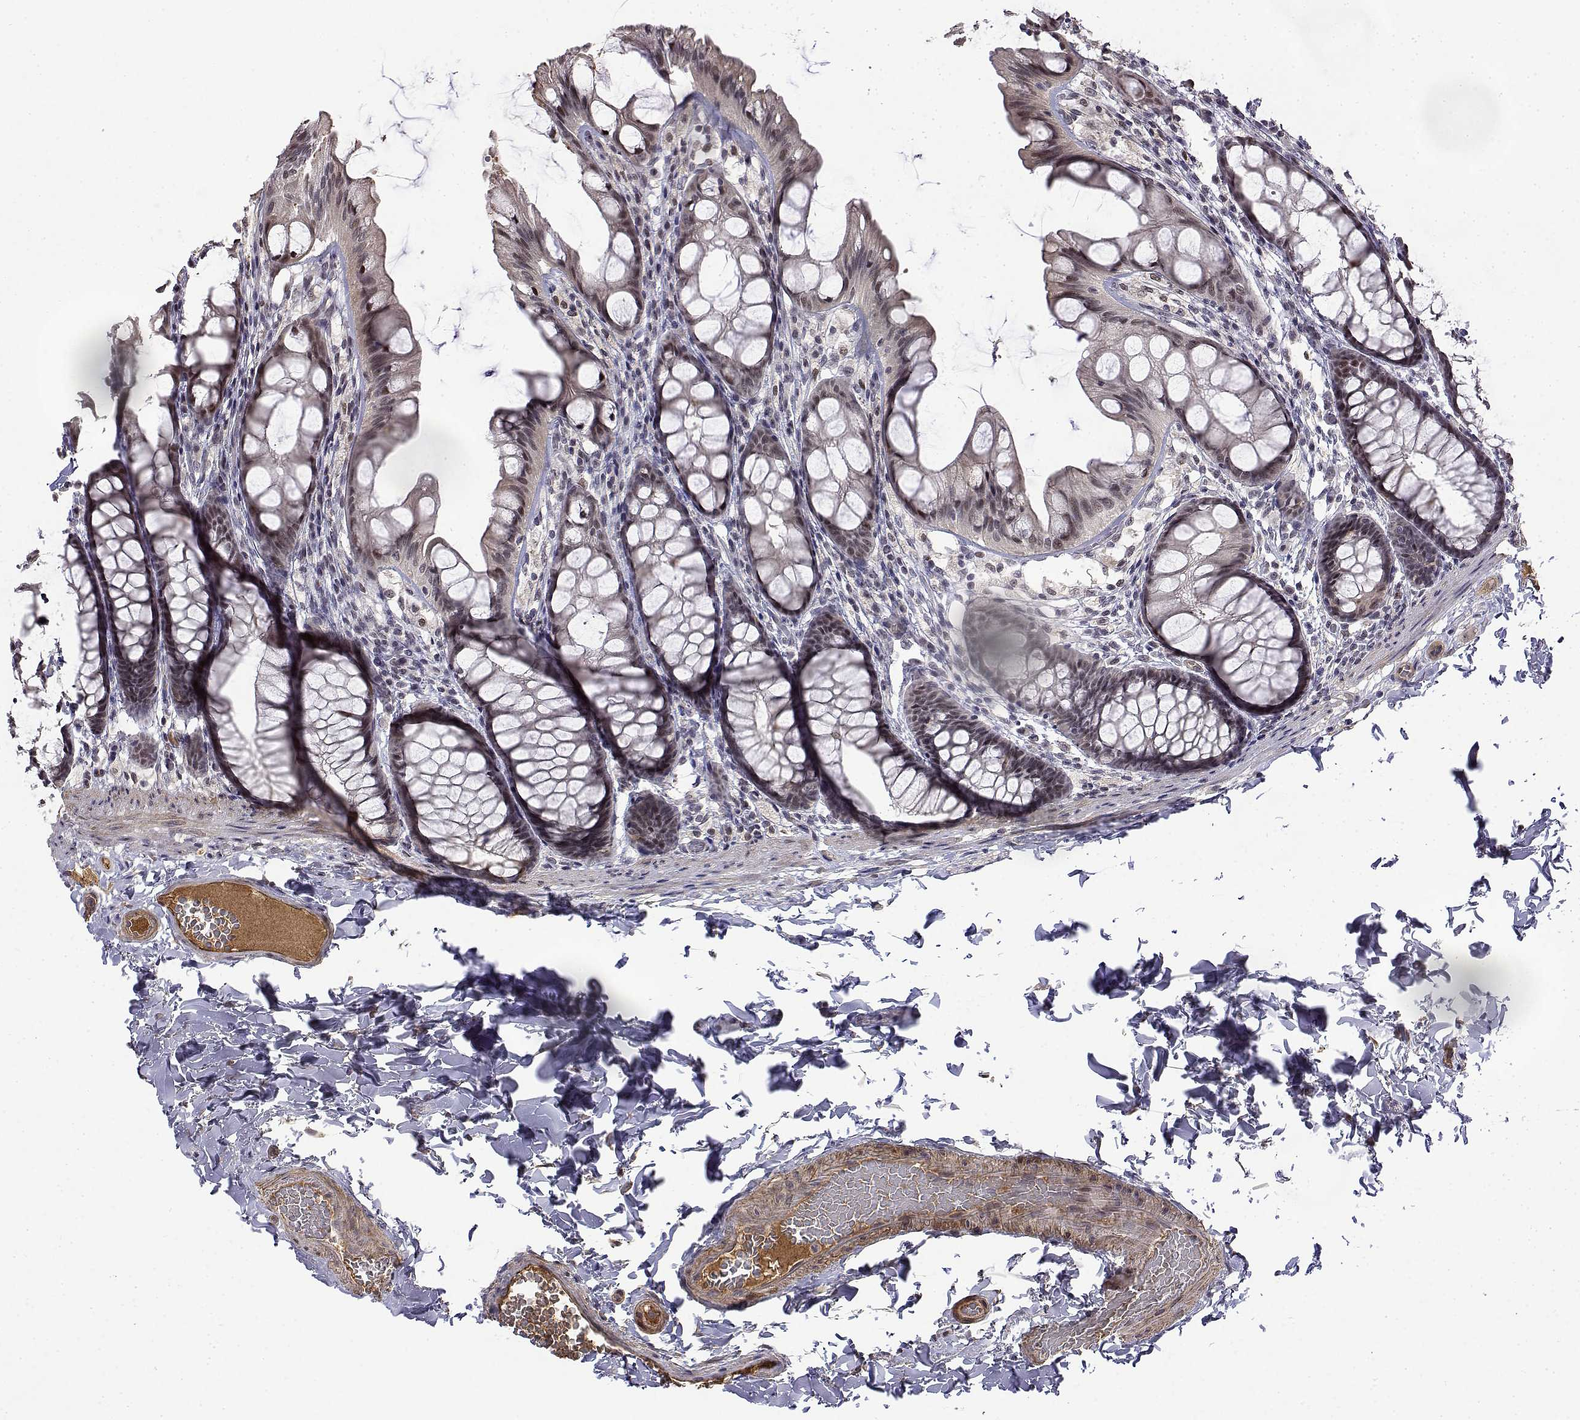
{"staining": {"intensity": "negative", "quantity": "none", "location": "none"}, "tissue": "colon", "cell_type": "Endothelial cells", "image_type": "normal", "snomed": [{"axis": "morphology", "description": "Normal tissue, NOS"}, {"axis": "topography", "description": "Colon"}], "caption": "The photomicrograph displays no significant expression in endothelial cells of colon.", "gene": "ITGA7", "patient": {"sex": "male", "age": 47}}